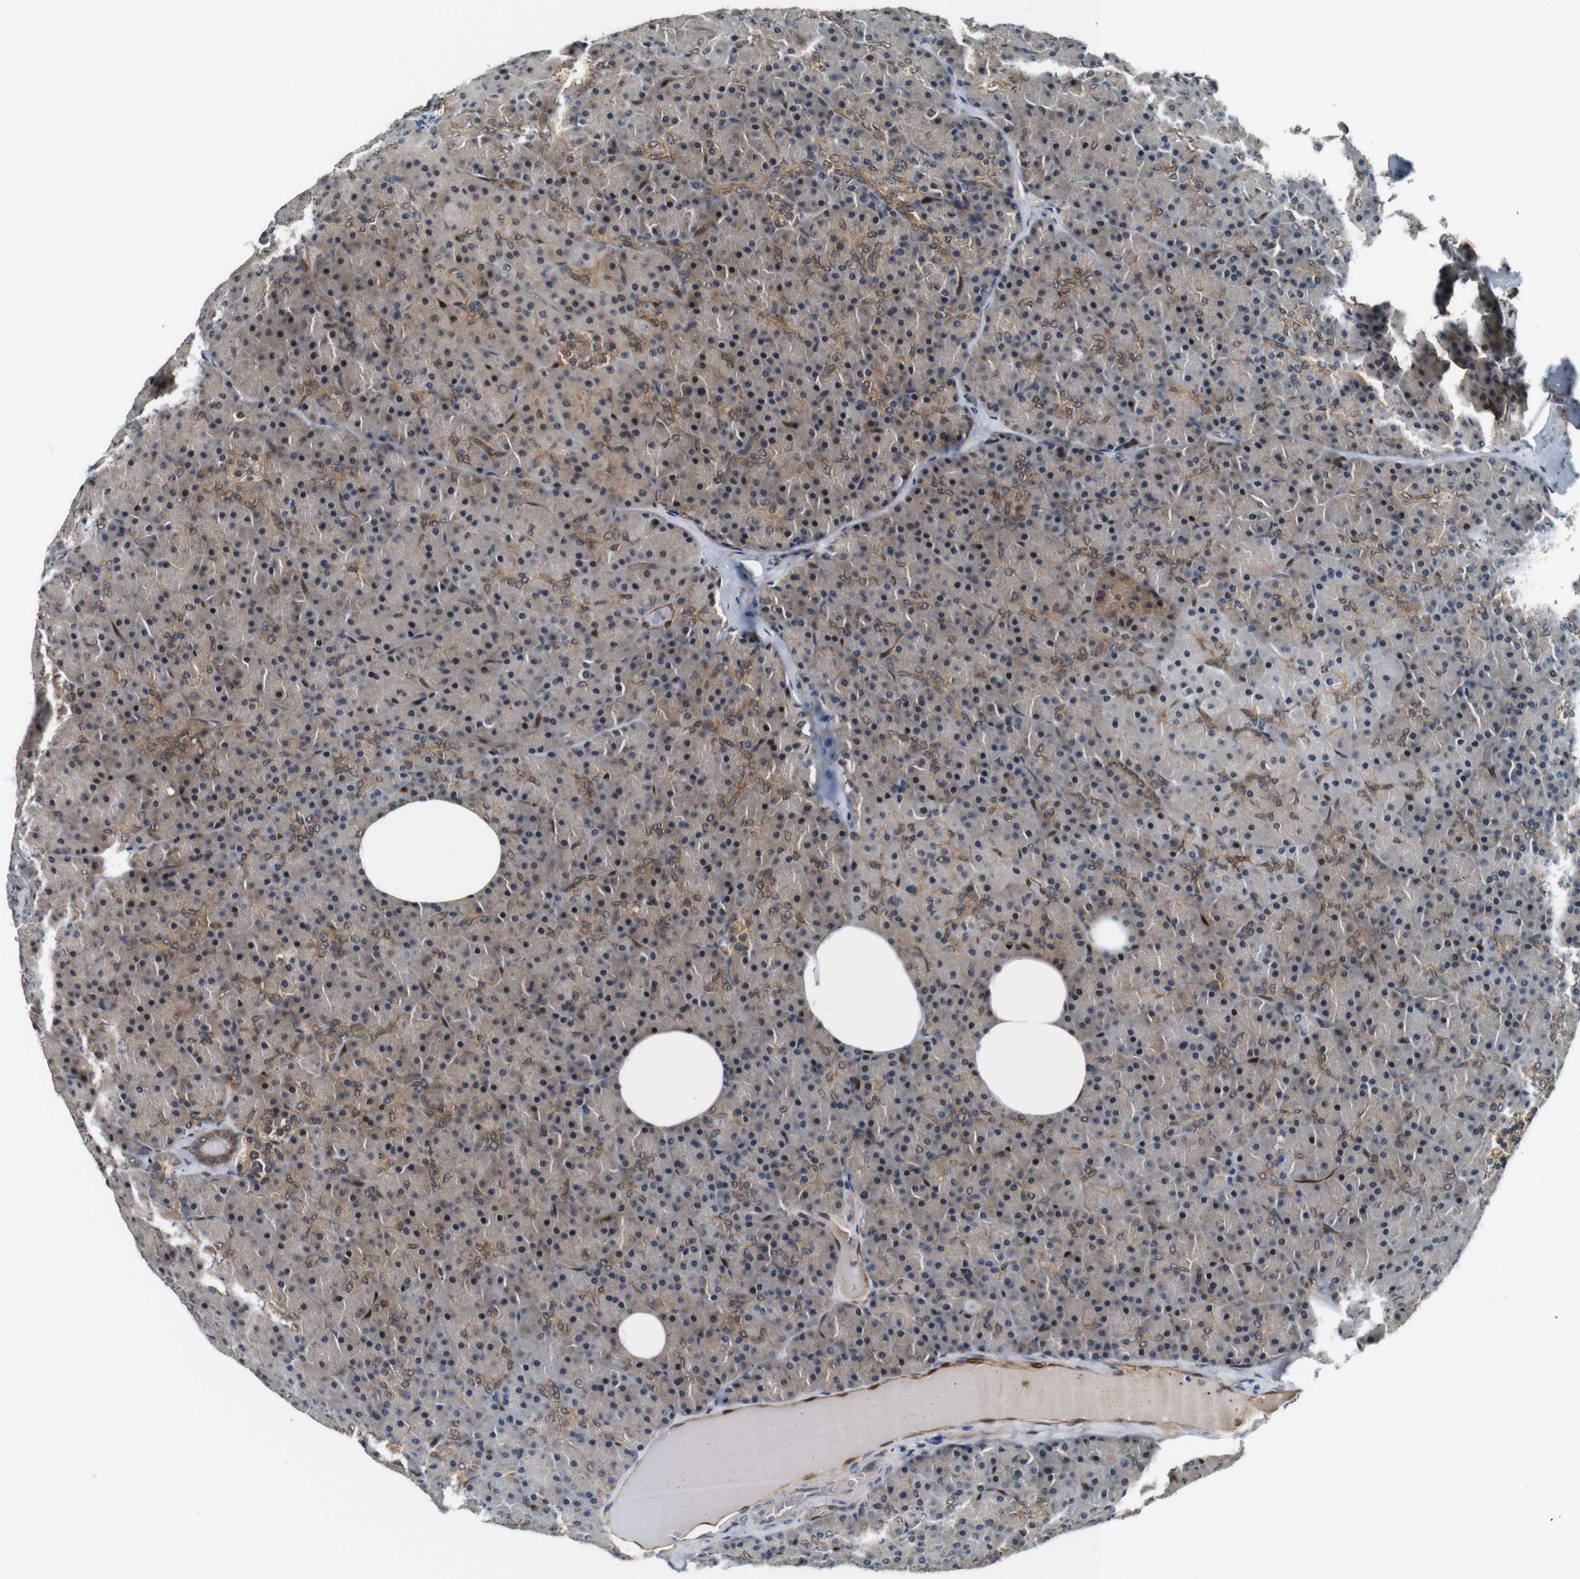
{"staining": {"intensity": "moderate", "quantity": "25%-75%", "location": "cytoplasmic/membranous"}, "tissue": "pancreas", "cell_type": "Exocrine glandular cells", "image_type": "normal", "snomed": [{"axis": "morphology", "description": "Normal tissue, NOS"}, {"axis": "topography", "description": "Pancreas"}], "caption": "Protein expression by IHC exhibits moderate cytoplasmic/membranous positivity in approximately 25%-75% of exocrine glandular cells in normal pancreas.", "gene": "LXN", "patient": {"sex": "female", "age": 35}}